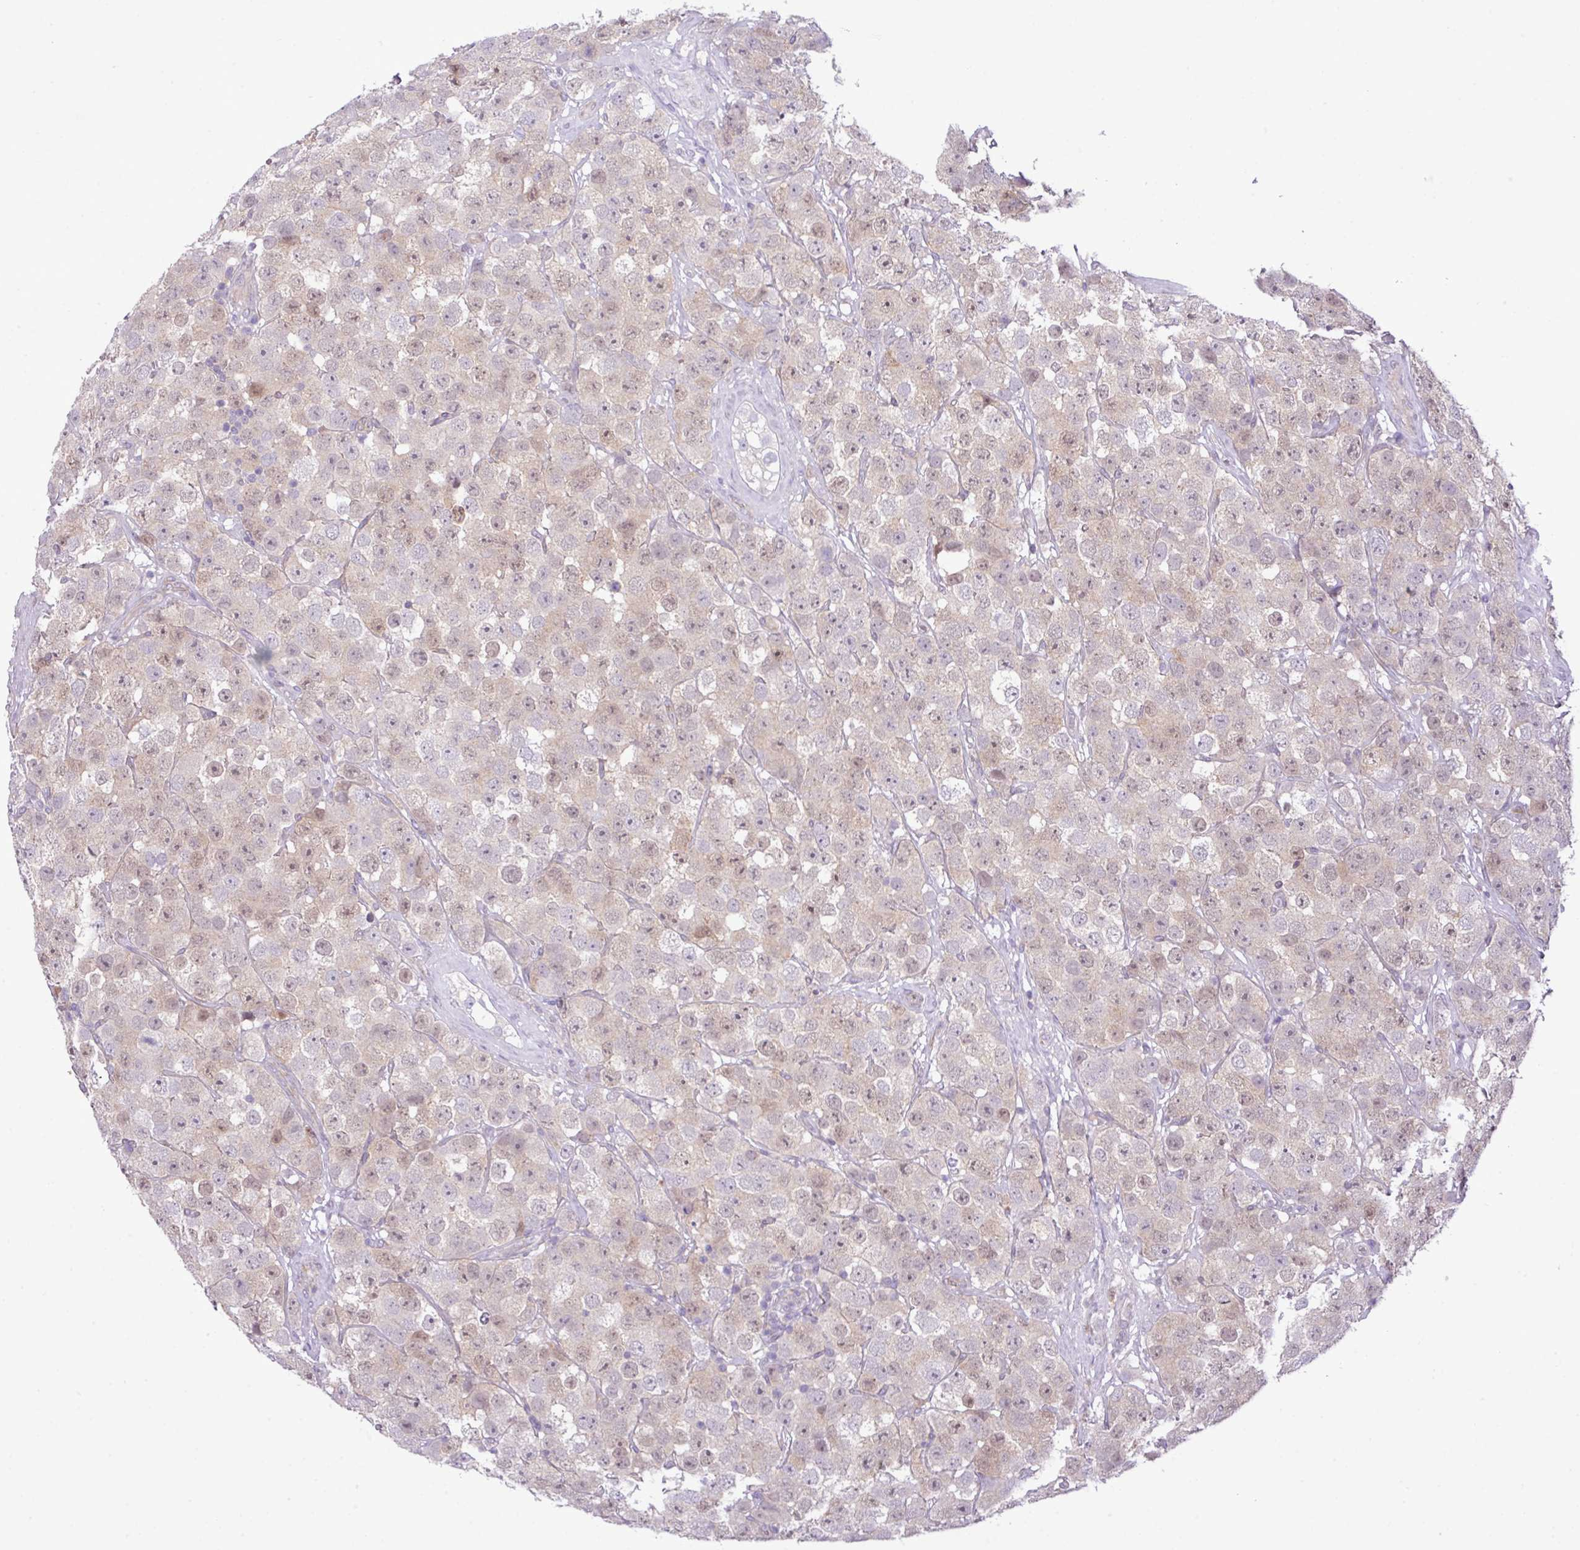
{"staining": {"intensity": "weak", "quantity": ">75%", "location": "nuclear"}, "tissue": "testis cancer", "cell_type": "Tumor cells", "image_type": "cancer", "snomed": [{"axis": "morphology", "description": "Seminoma, NOS"}, {"axis": "topography", "description": "Testis"}], "caption": "Immunohistochemistry of human seminoma (testis) reveals low levels of weak nuclear positivity in approximately >75% of tumor cells.", "gene": "FAM222B", "patient": {"sex": "male", "age": 28}}